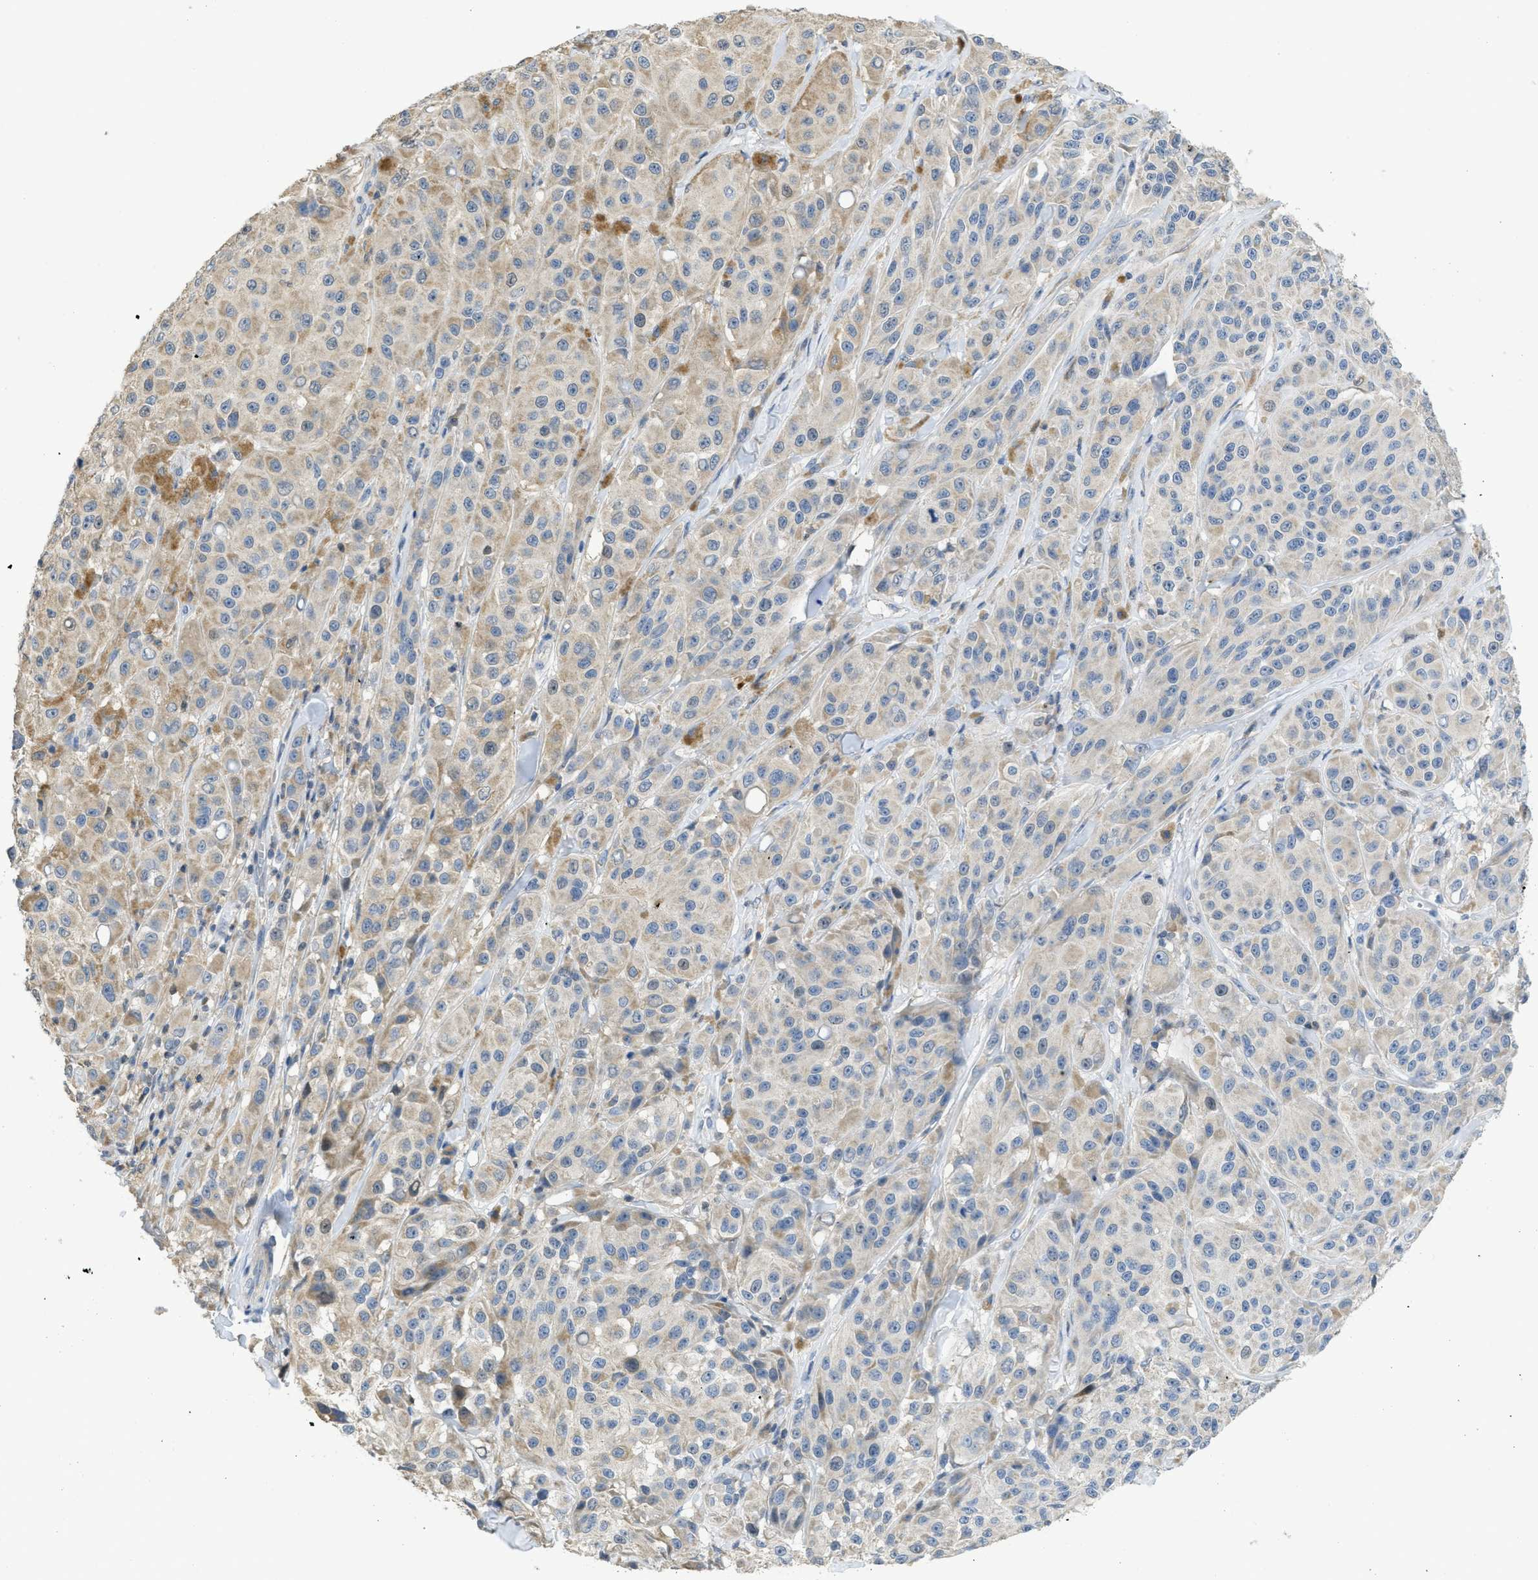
{"staining": {"intensity": "weak", "quantity": ">75%", "location": "cytoplasmic/membranous"}, "tissue": "melanoma", "cell_type": "Tumor cells", "image_type": "cancer", "snomed": [{"axis": "morphology", "description": "Malignant melanoma, NOS"}, {"axis": "topography", "description": "Skin"}], "caption": "Weak cytoplasmic/membranous staining for a protein is seen in approximately >75% of tumor cells of malignant melanoma using IHC.", "gene": "SFXN2", "patient": {"sex": "male", "age": 84}}